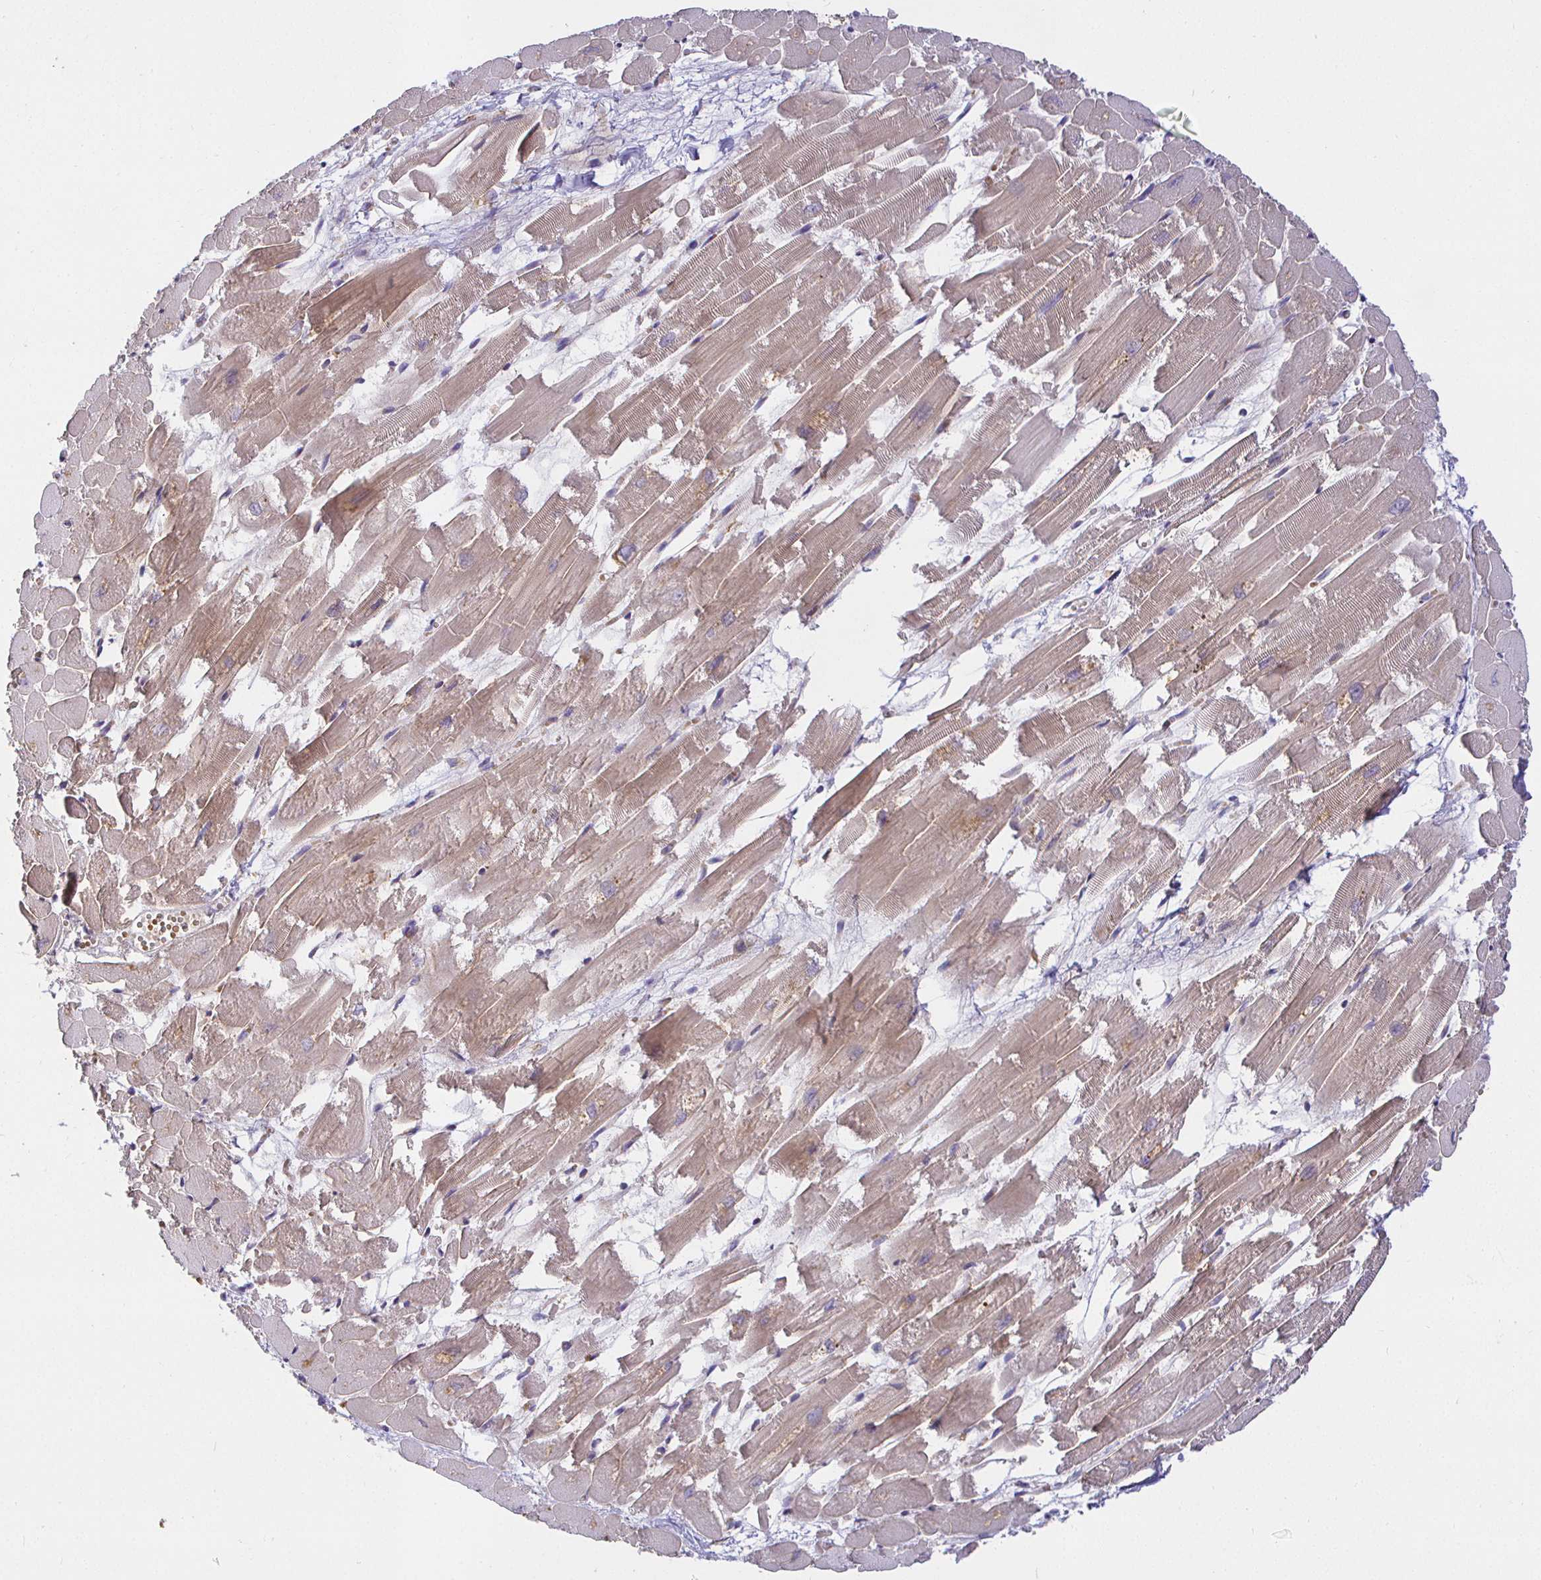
{"staining": {"intensity": "moderate", "quantity": ">75%", "location": "cytoplasmic/membranous"}, "tissue": "heart muscle", "cell_type": "Cardiomyocytes", "image_type": "normal", "snomed": [{"axis": "morphology", "description": "Normal tissue, NOS"}, {"axis": "topography", "description": "Heart"}], "caption": "Normal heart muscle displays moderate cytoplasmic/membranous staining in approximately >75% of cardiomyocytes, visualized by immunohistochemistry.", "gene": "IRAK1", "patient": {"sex": "female", "age": 52}}